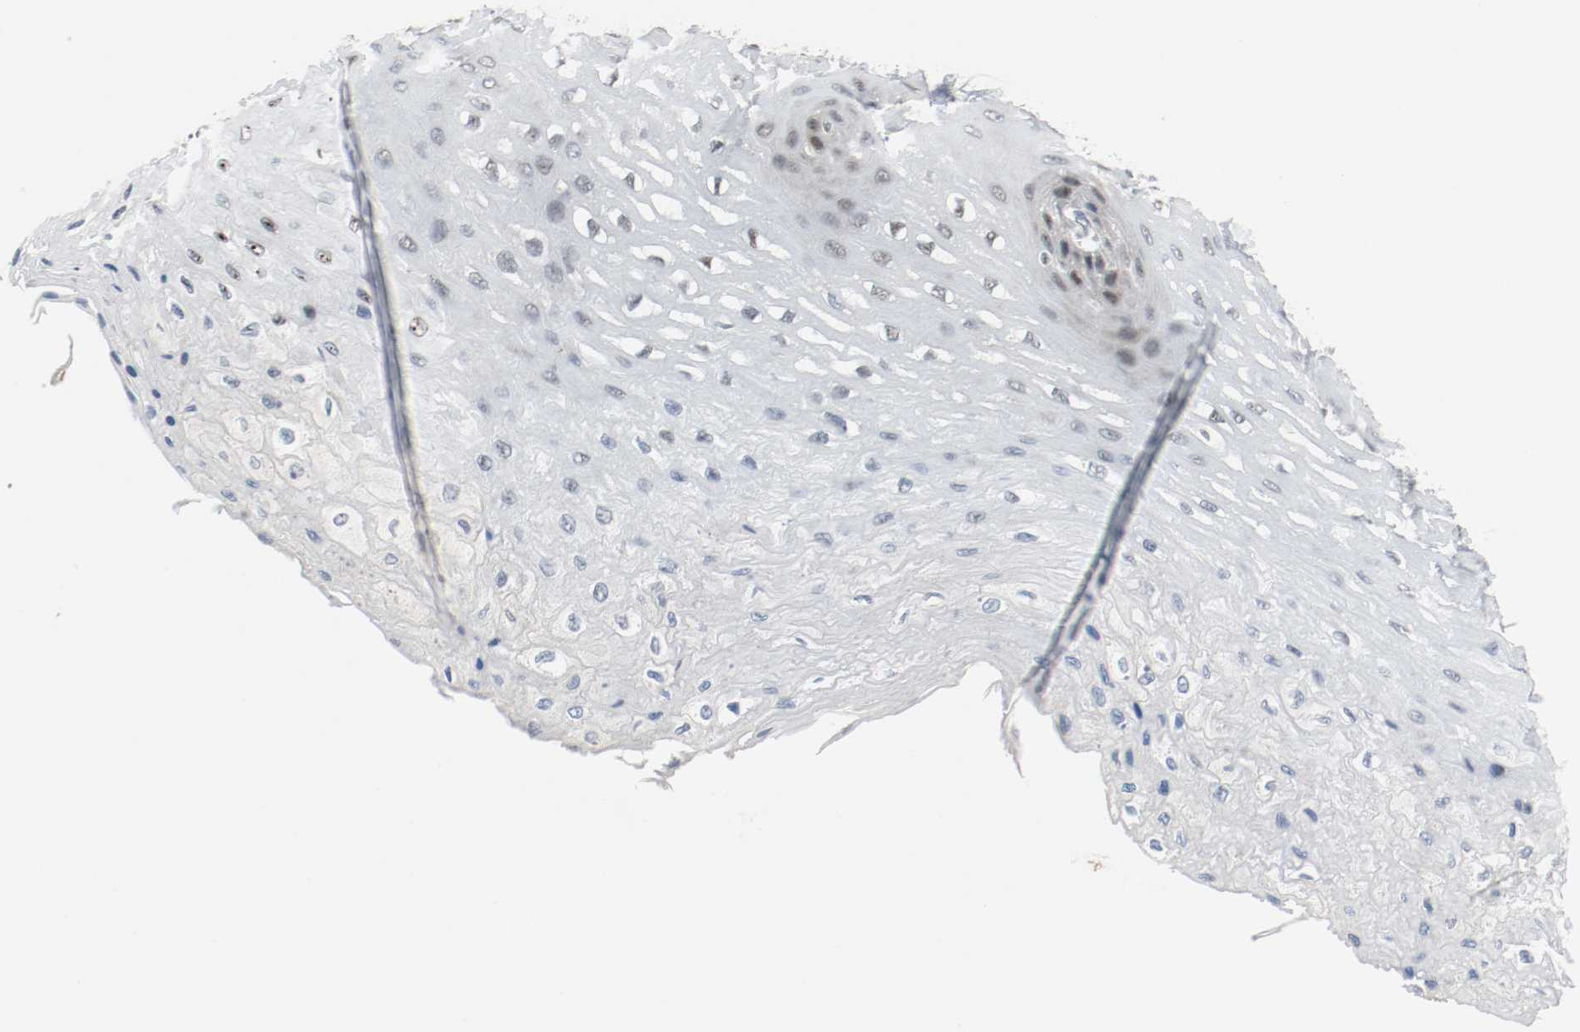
{"staining": {"intensity": "moderate", "quantity": "25%-75%", "location": "nuclear"}, "tissue": "esophagus", "cell_type": "Squamous epithelial cells", "image_type": "normal", "snomed": [{"axis": "morphology", "description": "Normal tissue, NOS"}, {"axis": "topography", "description": "Esophagus"}], "caption": "Moderate nuclear positivity is appreciated in about 25%-75% of squamous epithelial cells in unremarkable esophagus.", "gene": "ASH1L", "patient": {"sex": "female", "age": 72}}